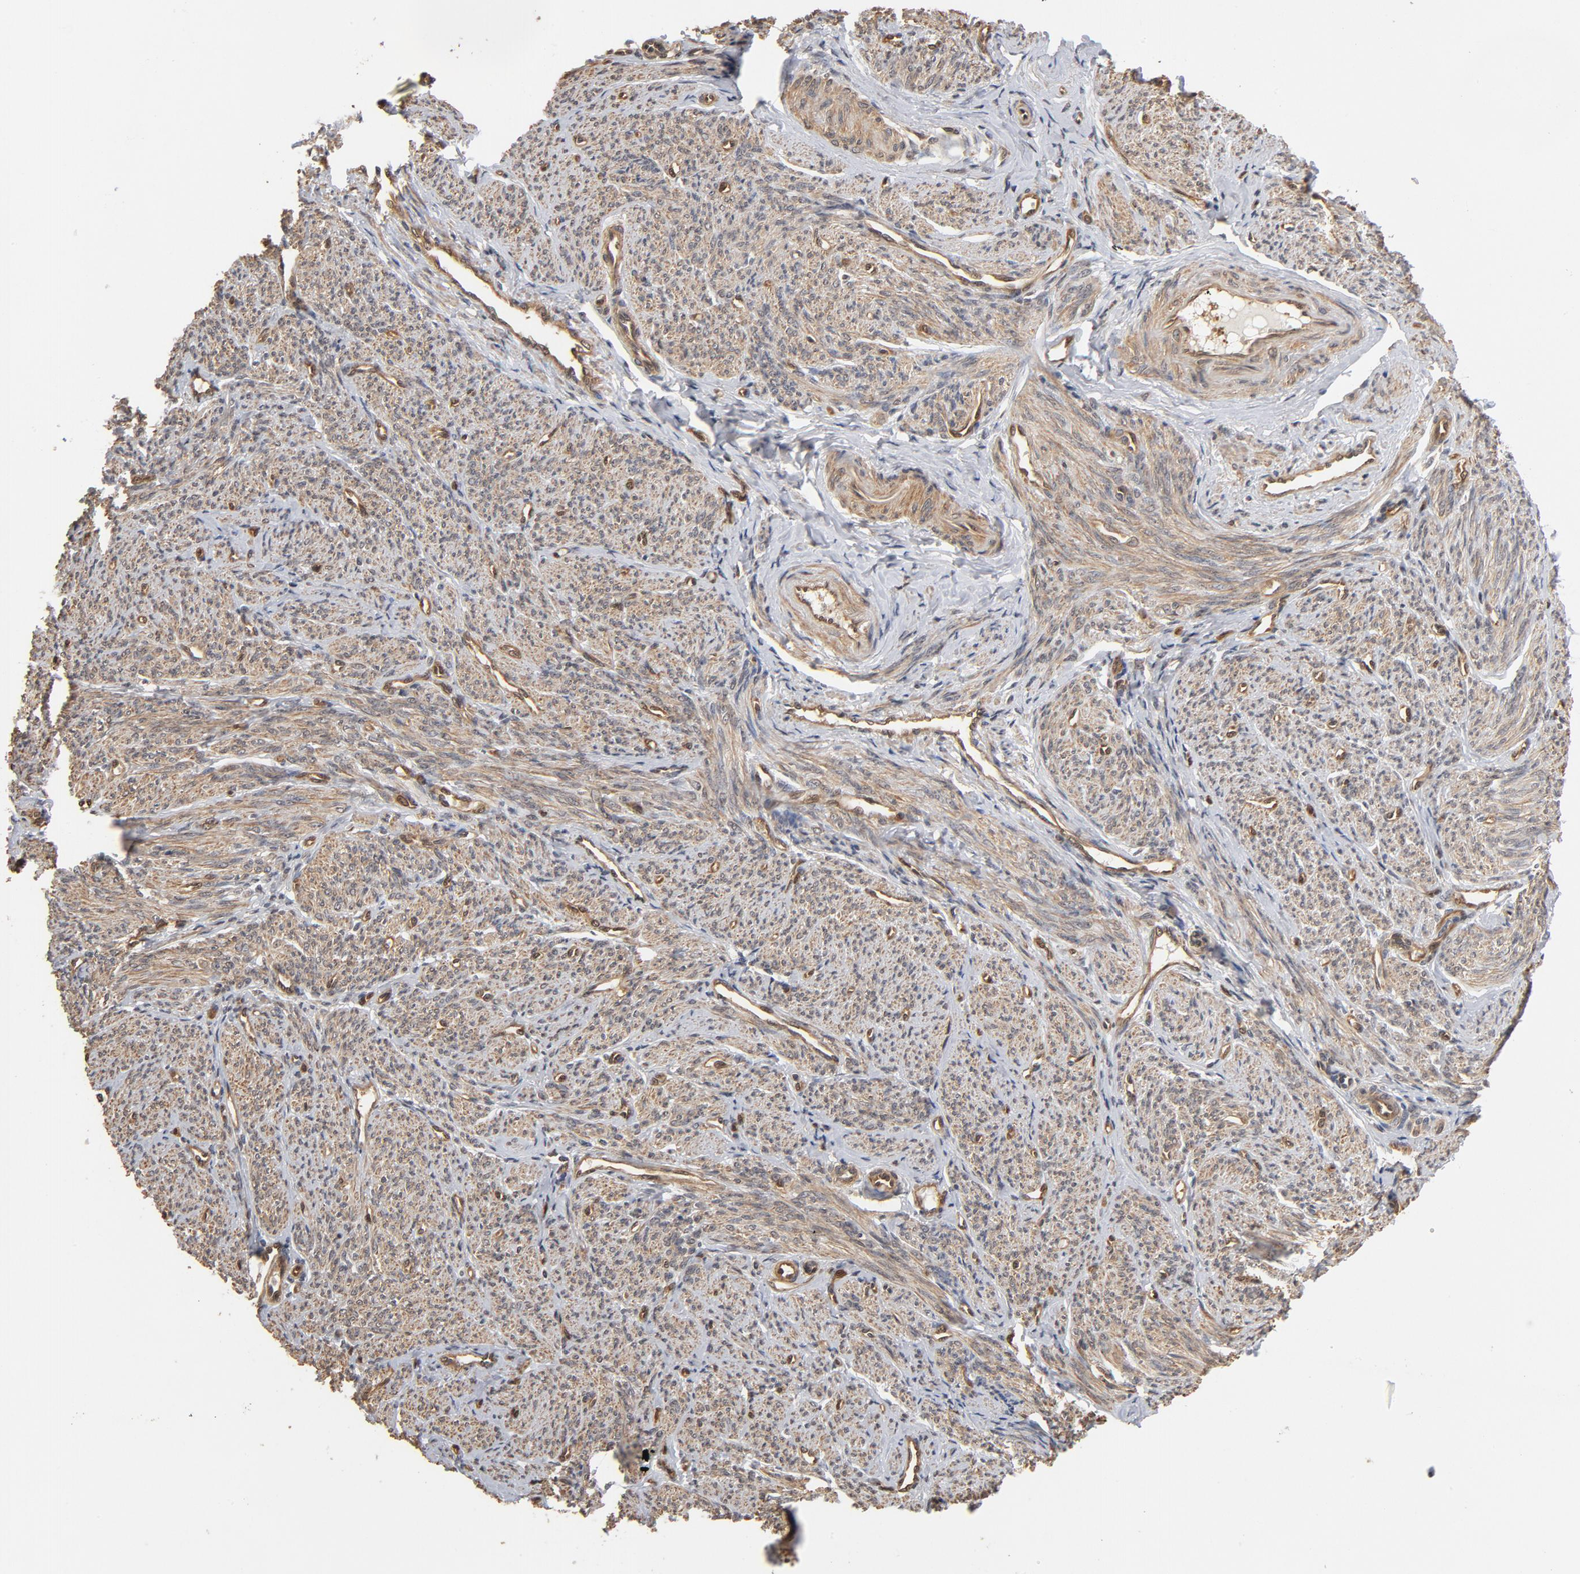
{"staining": {"intensity": "moderate", "quantity": ">75%", "location": "cytoplasmic/membranous"}, "tissue": "smooth muscle", "cell_type": "Smooth muscle cells", "image_type": "normal", "snomed": [{"axis": "morphology", "description": "Normal tissue, NOS"}, {"axis": "topography", "description": "Smooth muscle"}], "caption": "Immunohistochemistry (IHC) (DAB) staining of benign smooth muscle shows moderate cytoplasmic/membranous protein staining in about >75% of smooth muscle cells.", "gene": "CDC37", "patient": {"sex": "female", "age": 65}}